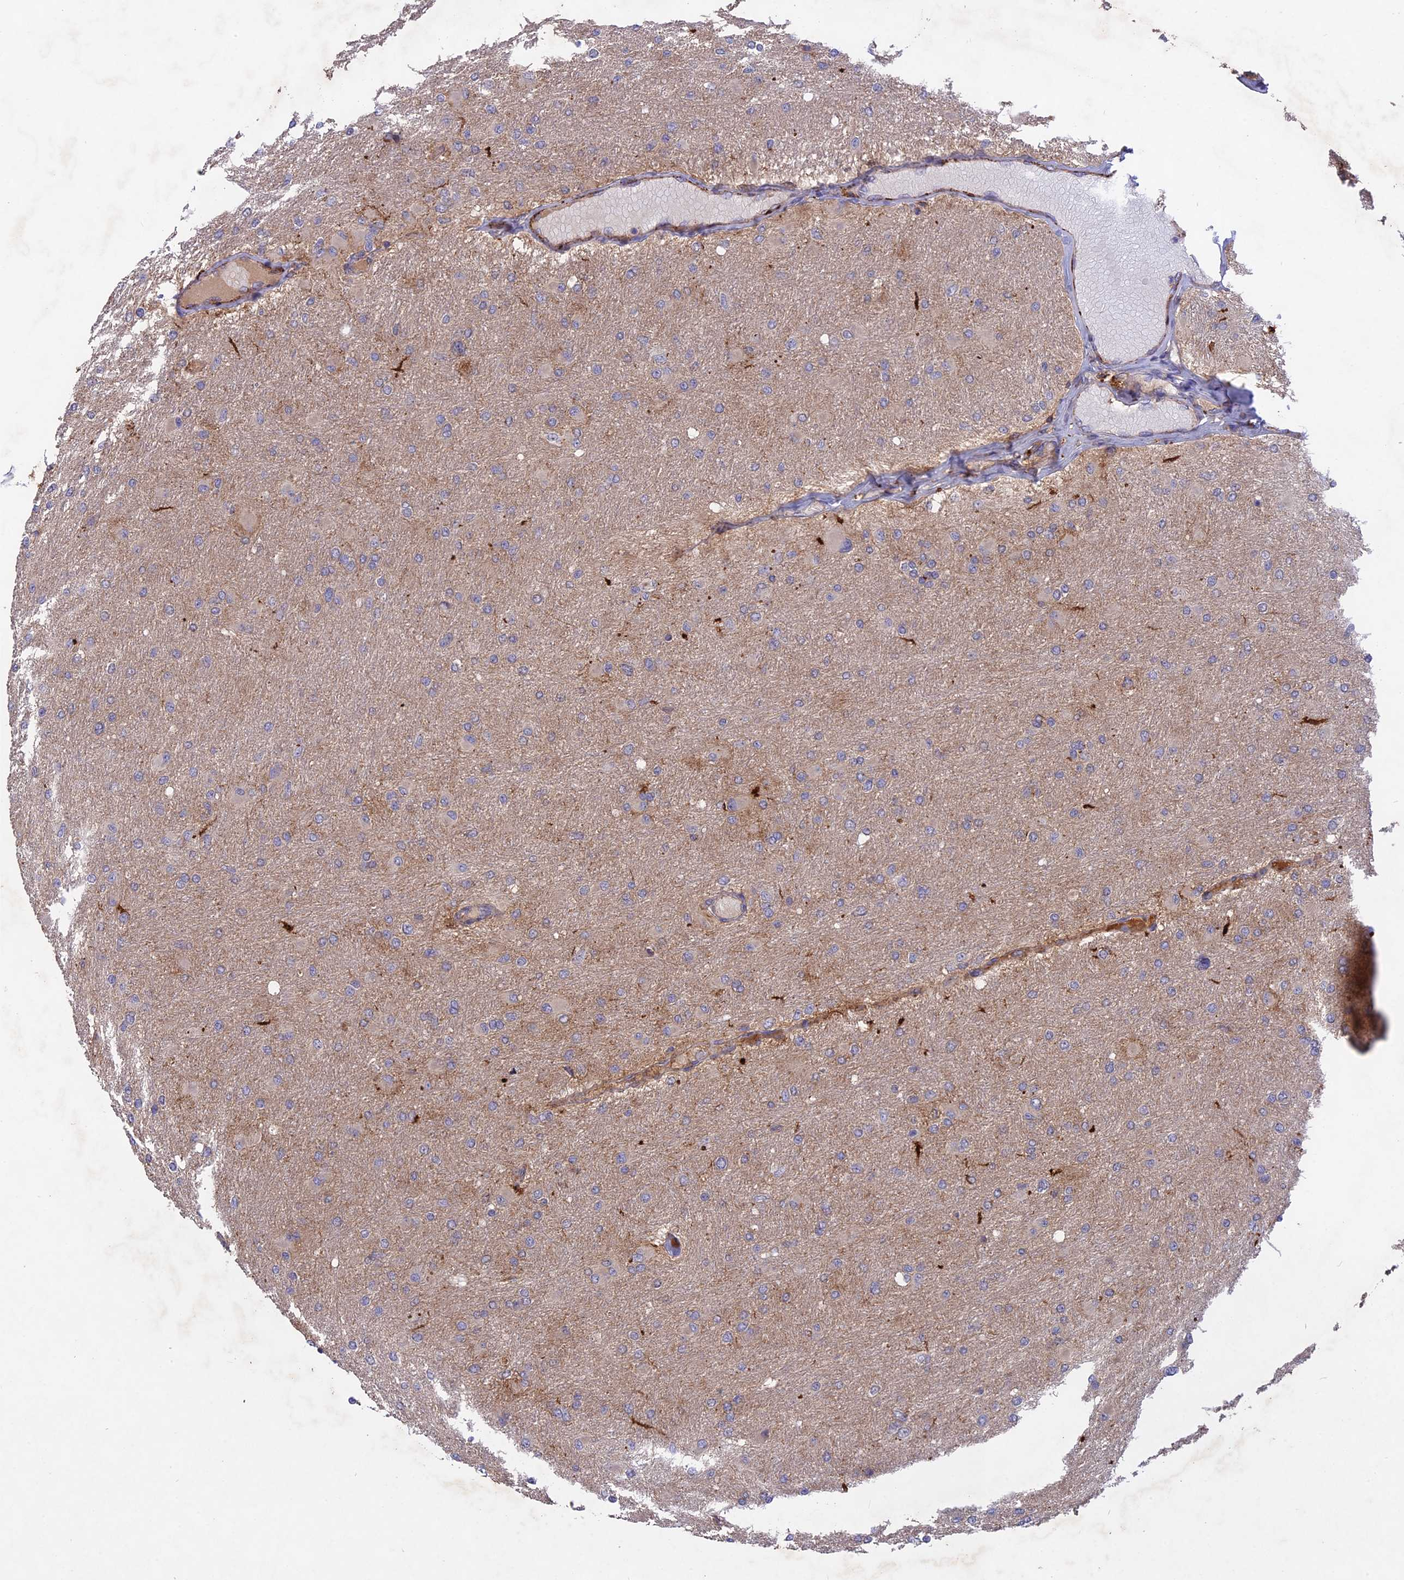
{"staining": {"intensity": "weak", "quantity": "<25%", "location": "cytoplasmic/membranous"}, "tissue": "glioma", "cell_type": "Tumor cells", "image_type": "cancer", "snomed": [{"axis": "morphology", "description": "Glioma, malignant, High grade"}, {"axis": "topography", "description": "Cerebral cortex"}], "caption": "Malignant glioma (high-grade) was stained to show a protein in brown. There is no significant staining in tumor cells.", "gene": "ADO", "patient": {"sex": "female", "age": 36}}